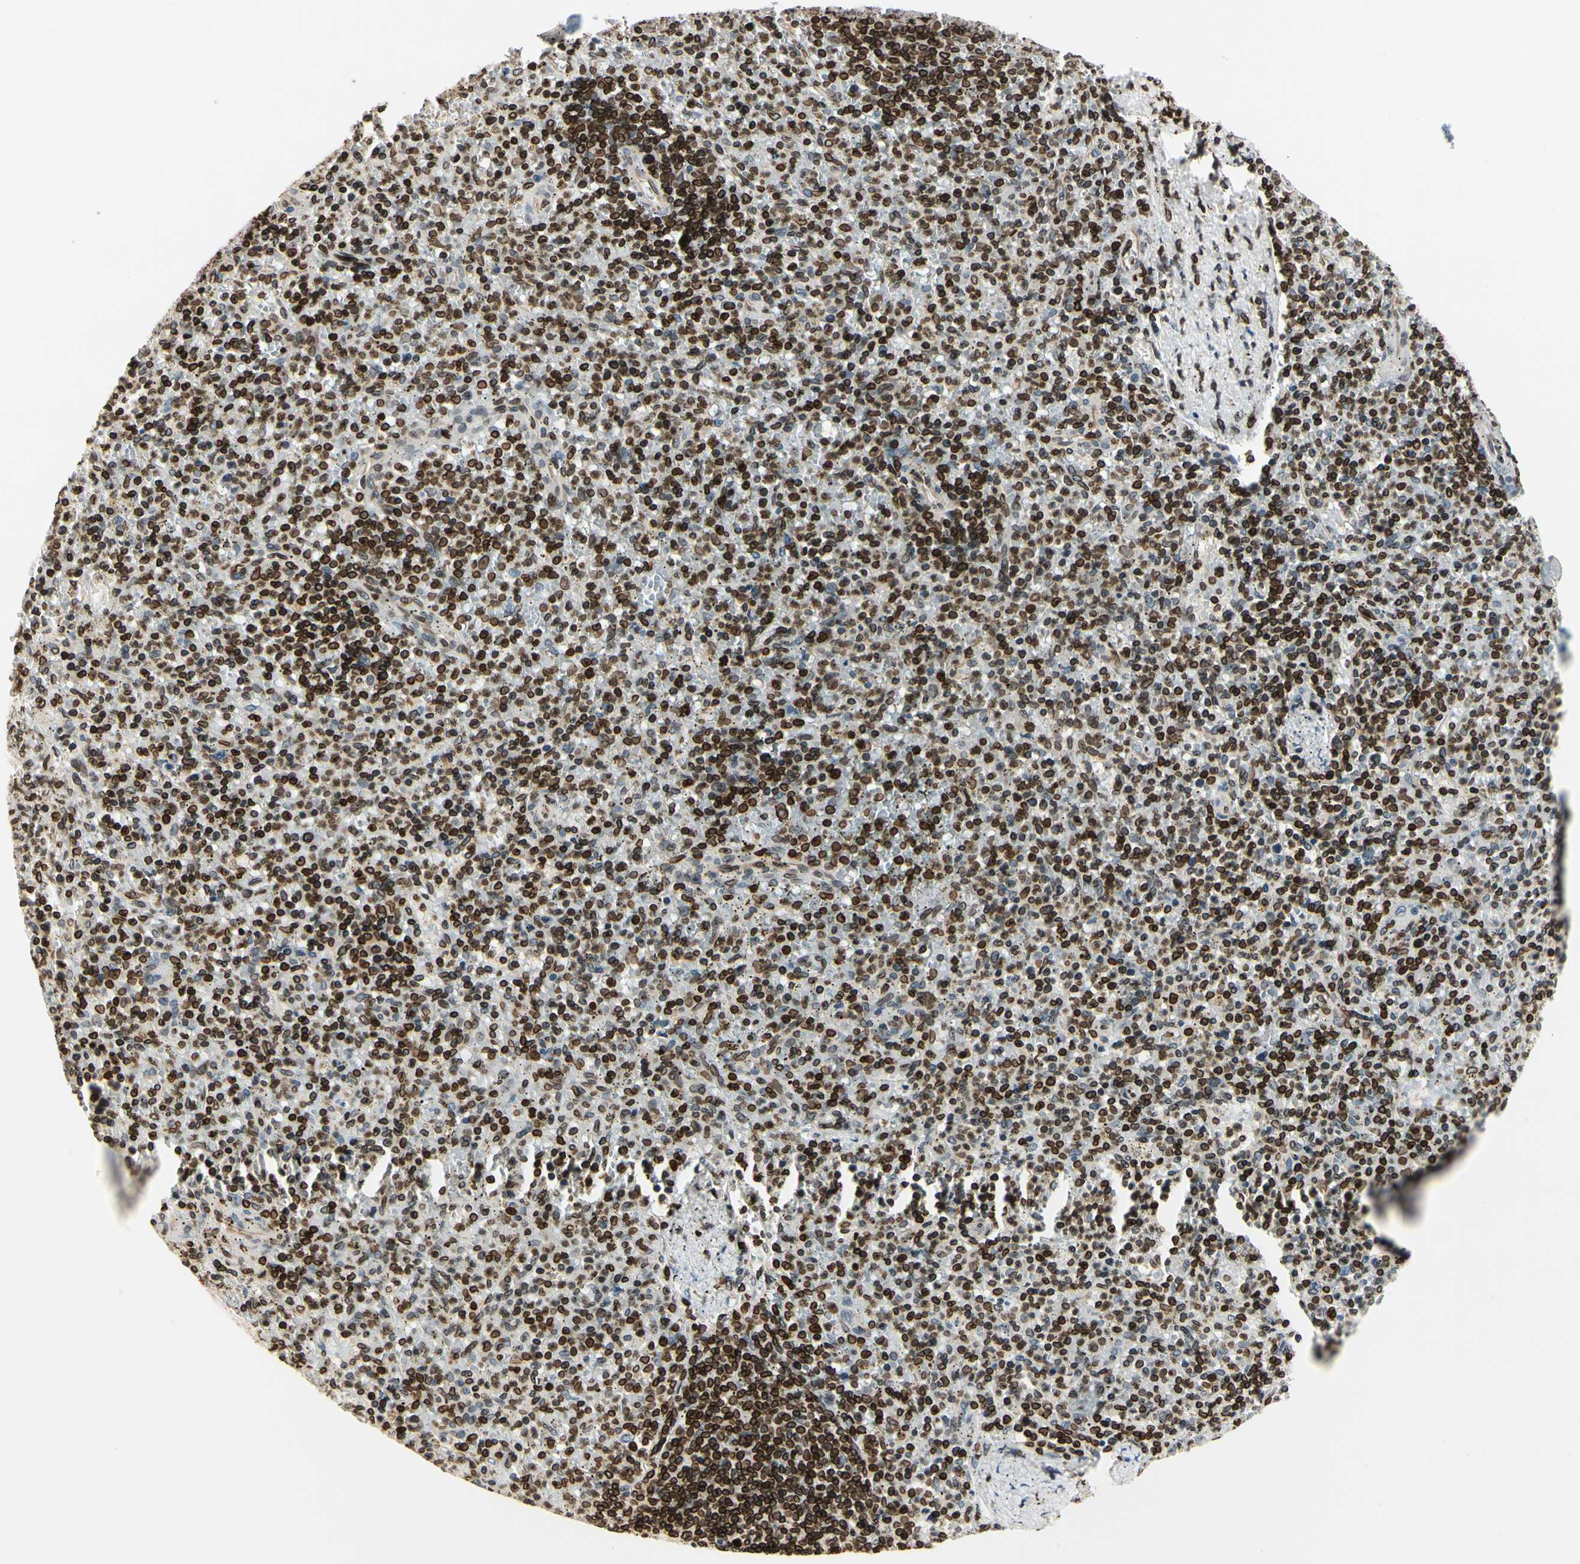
{"staining": {"intensity": "strong", "quantity": ">75%", "location": "cytoplasmic/membranous,nuclear"}, "tissue": "spleen", "cell_type": "Cells in red pulp", "image_type": "normal", "snomed": [{"axis": "morphology", "description": "Normal tissue, NOS"}, {"axis": "topography", "description": "Spleen"}], "caption": "High-power microscopy captured an immunohistochemistry histopathology image of unremarkable spleen, revealing strong cytoplasmic/membranous,nuclear expression in about >75% of cells in red pulp.", "gene": "TMPO", "patient": {"sex": "male", "age": 72}}